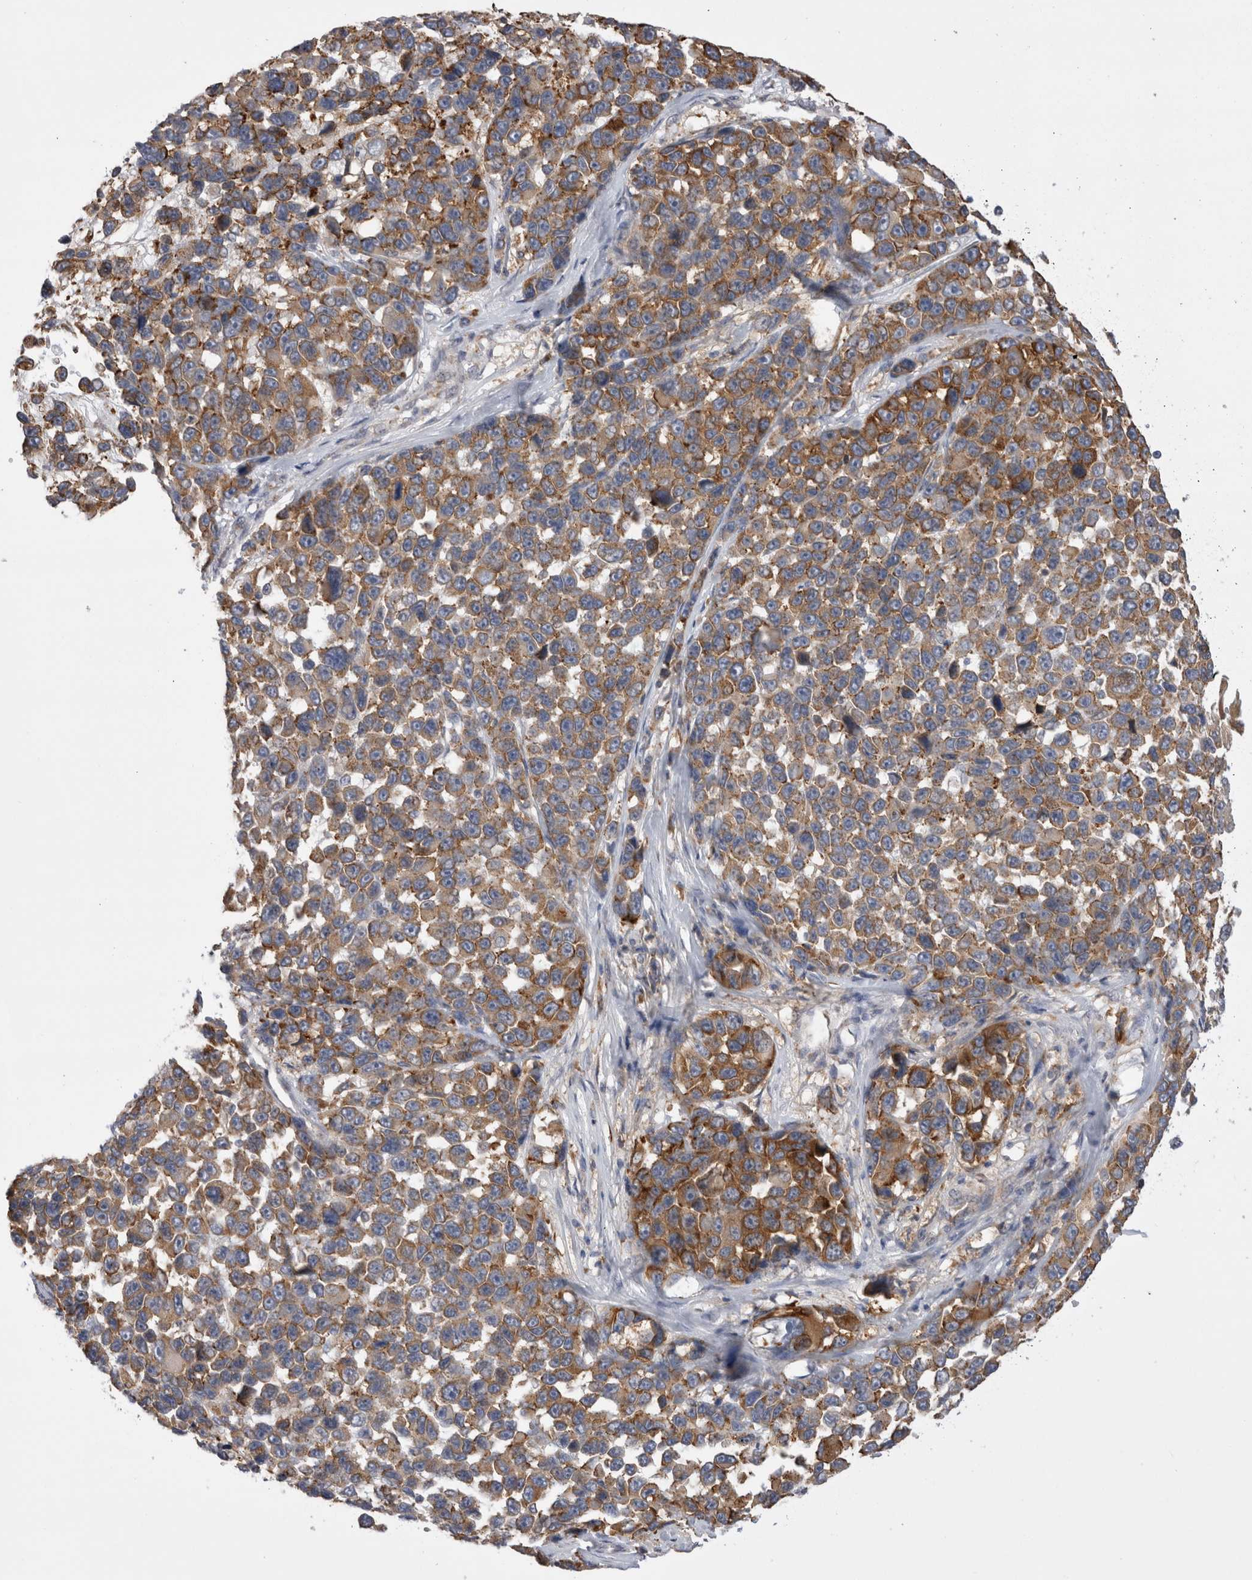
{"staining": {"intensity": "moderate", "quantity": ">75%", "location": "cytoplasmic/membranous"}, "tissue": "melanoma", "cell_type": "Tumor cells", "image_type": "cancer", "snomed": [{"axis": "morphology", "description": "Malignant melanoma, NOS"}, {"axis": "topography", "description": "Skin"}], "caption": "There is medium levels of moderate cytoplasmic/membranous expression in tumor cells of melanoma, as demonstrated by immunohistochemical staining (brown color).", "gene": "ZNF341", "patient": {"sex": "male", "age": 53}}